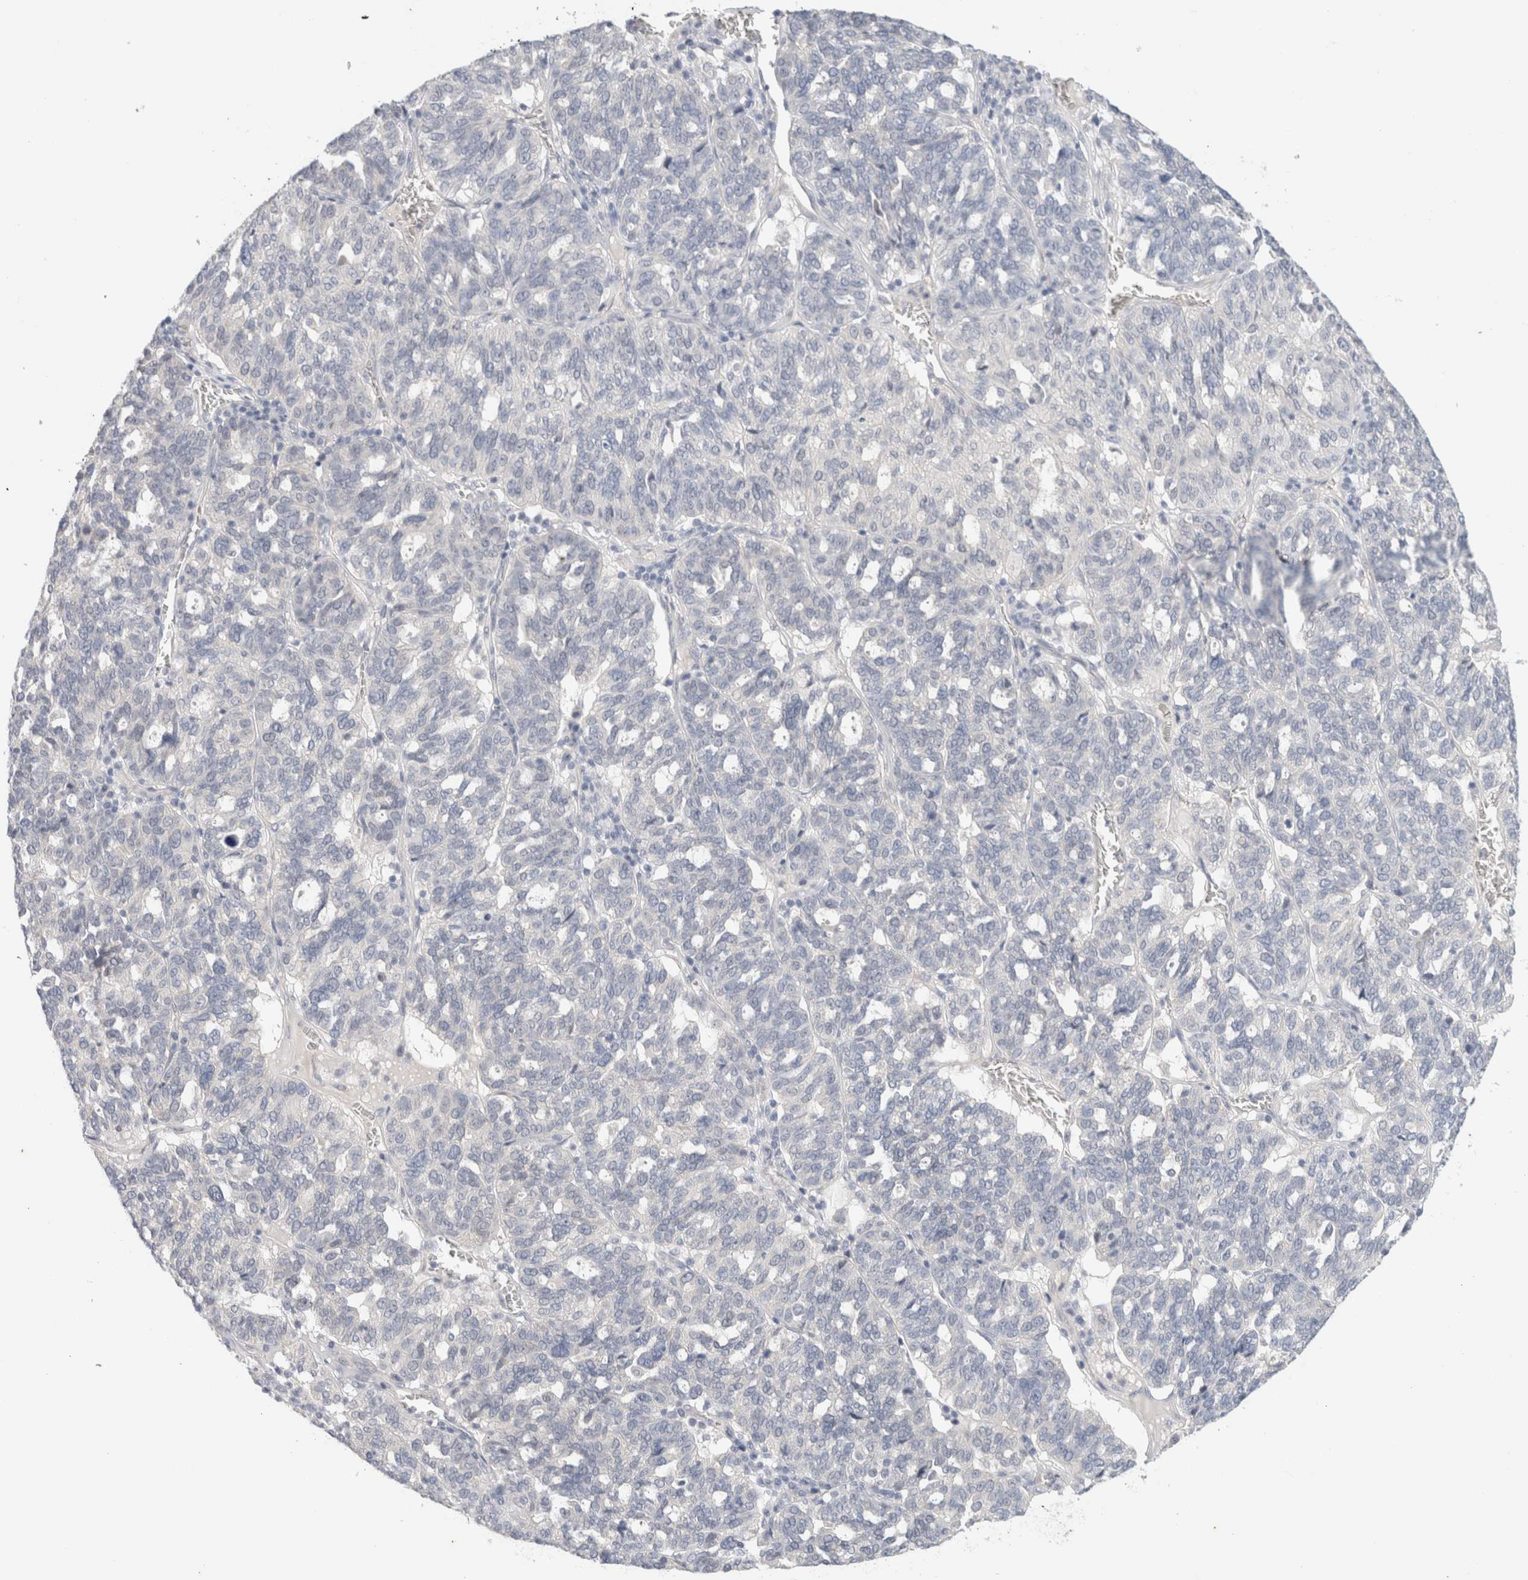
{"staining": {"intensity": "negative", "quantity": "none", "location": "none"}, "tissue": "ovarian cancer", "cell_type": "Tumor cells", "image_type": "cancer", "snomed": [{"axis": "morphology", "description": "Cystadenocarcinoma, serous, NOS"}, {"axis": "topography", "description": "Ovary"}], "caption": "Human ovarian serous cystadenocarcinoma stained for a protein using IHC reveals no positivity in tumor cells.", "gene": "SPRTN", "patient": {"sex": "female", "age": 59}}